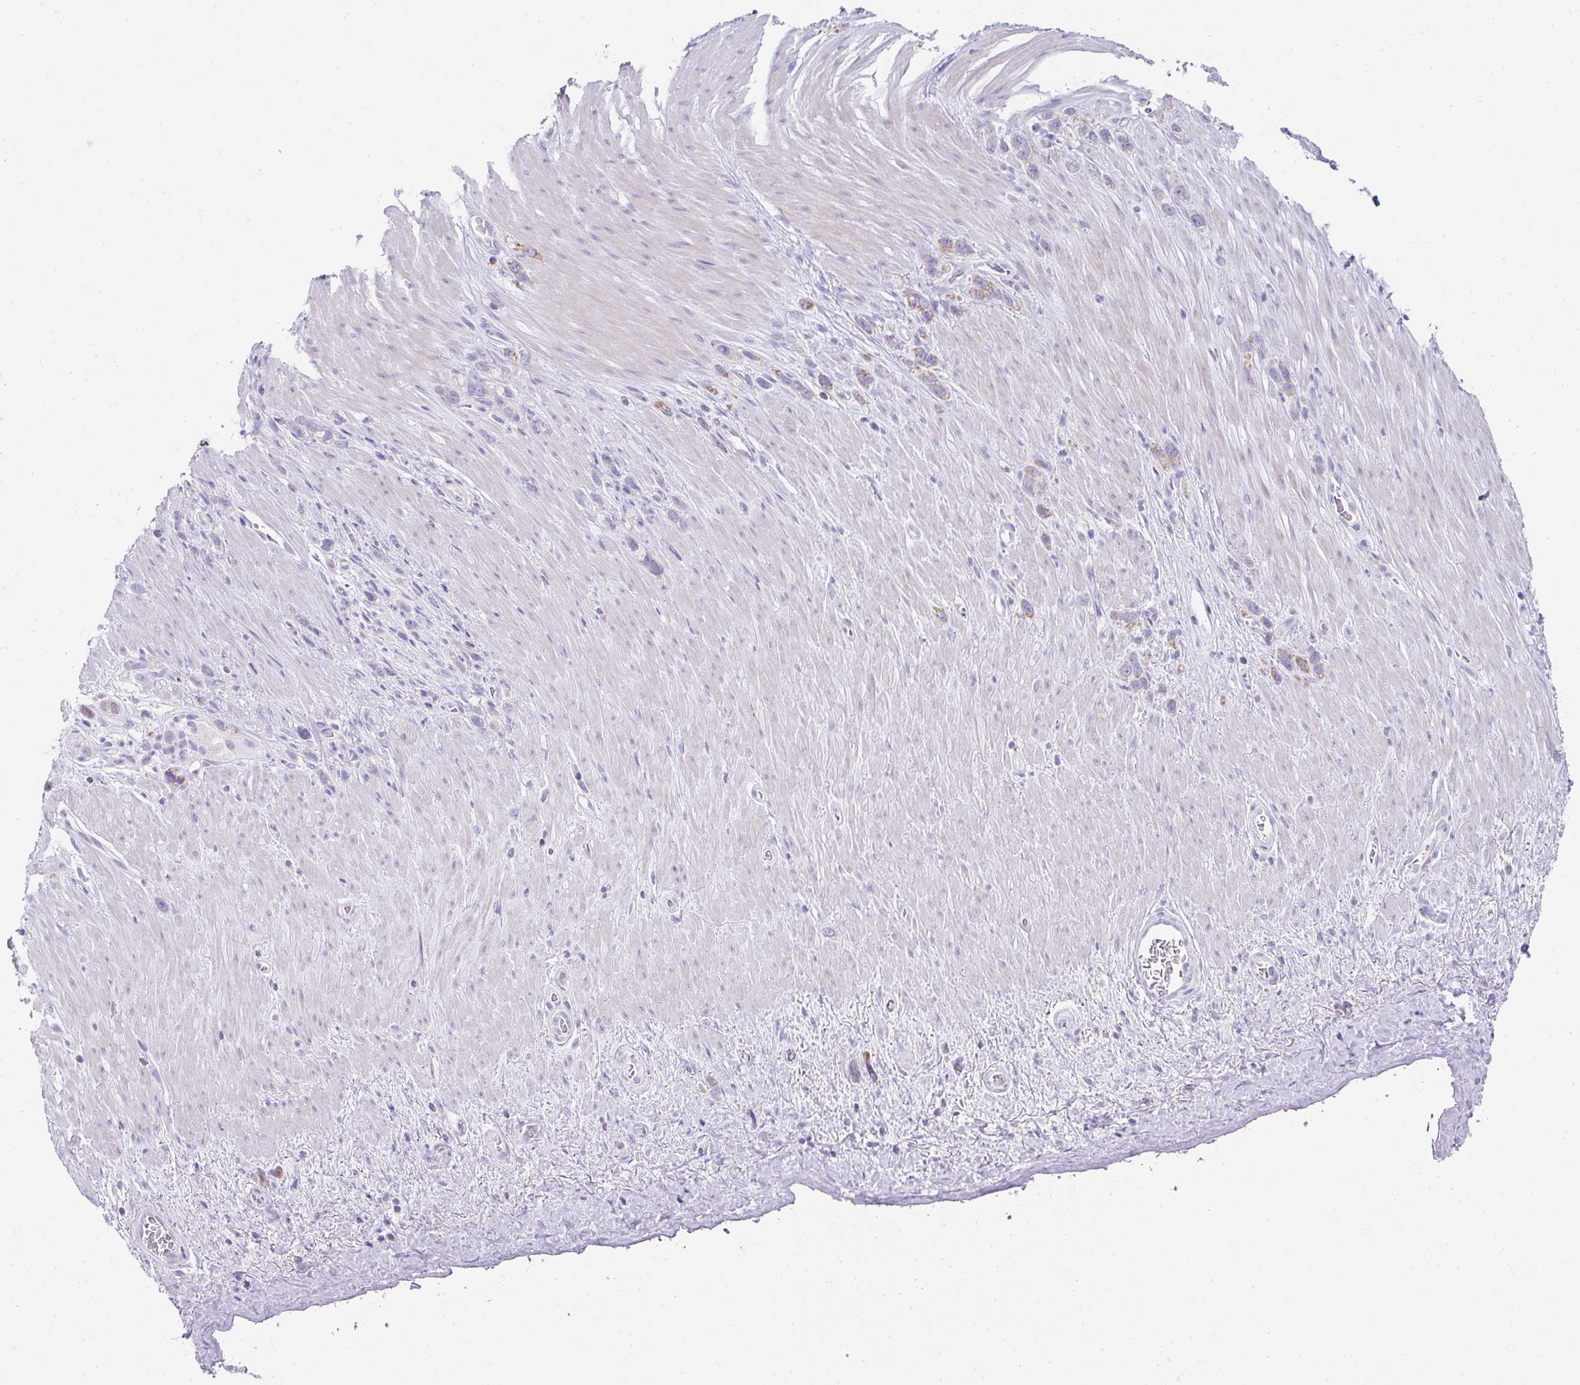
{"staining": {"intensity": "moderate", "quantity": "<25%", "location": "cytoplasmic/membranous"}, "tissue": "stomach cancer", "cell_type": "Tumor cells", "image_type": "cancer", "snomed": [{"axis": "morphology", "description": "Adenocarcinoma, NOS"}, {"axis": "topography", "description": "Stomach"}], "caption": "Immunohistochemical staining of human stomach cancer (adenocarcinoma) demonstrates low levels of moderate cytoplasmic/membranous protein expression in approximately <25% of tumor cells.", "gene": "RLF", "patient": {"sex": "female", "age": 65}}